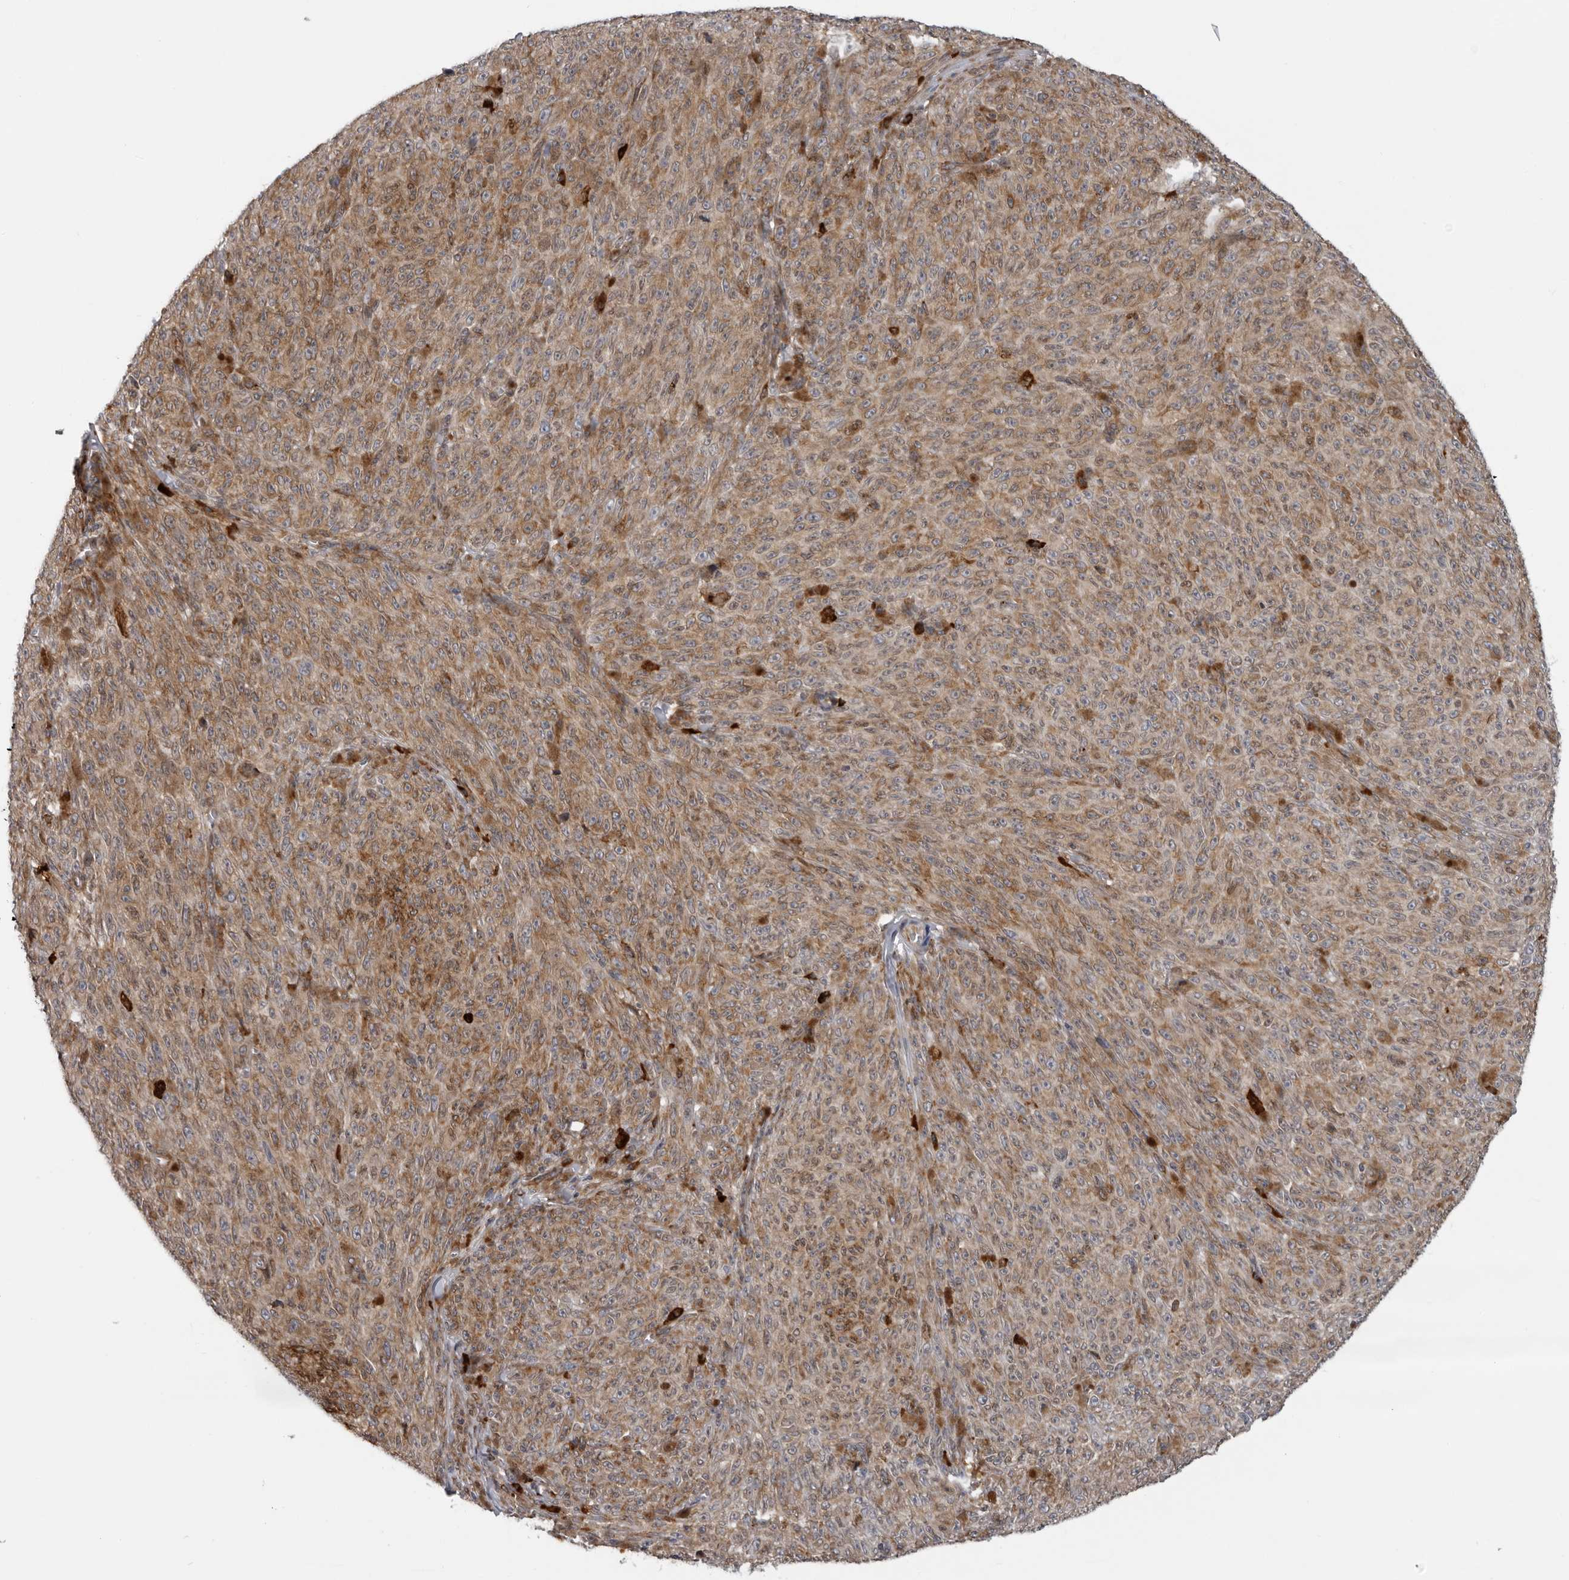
{"staining": {"intensity": "moderate", "quantity": ">75%", "location": "cytoplasmic/membranous"}, "tissue": "melanoma", "cell_type": "Tumor cells", "image_type": "cancer", "snomed": [{"axis": "morphology", "description": "Malignant melanoma, NOS"}, {"axis": "topography", "description": "Skin"}], "caption": "Malignant melanoma tissue reveals moderate cytoplasmic/membranous staining in approximately >75% of tumor cells, visualized by immunohistochemistry.", "gene": "ALPK2", "patient": {"sex": "female", "age": 82}}